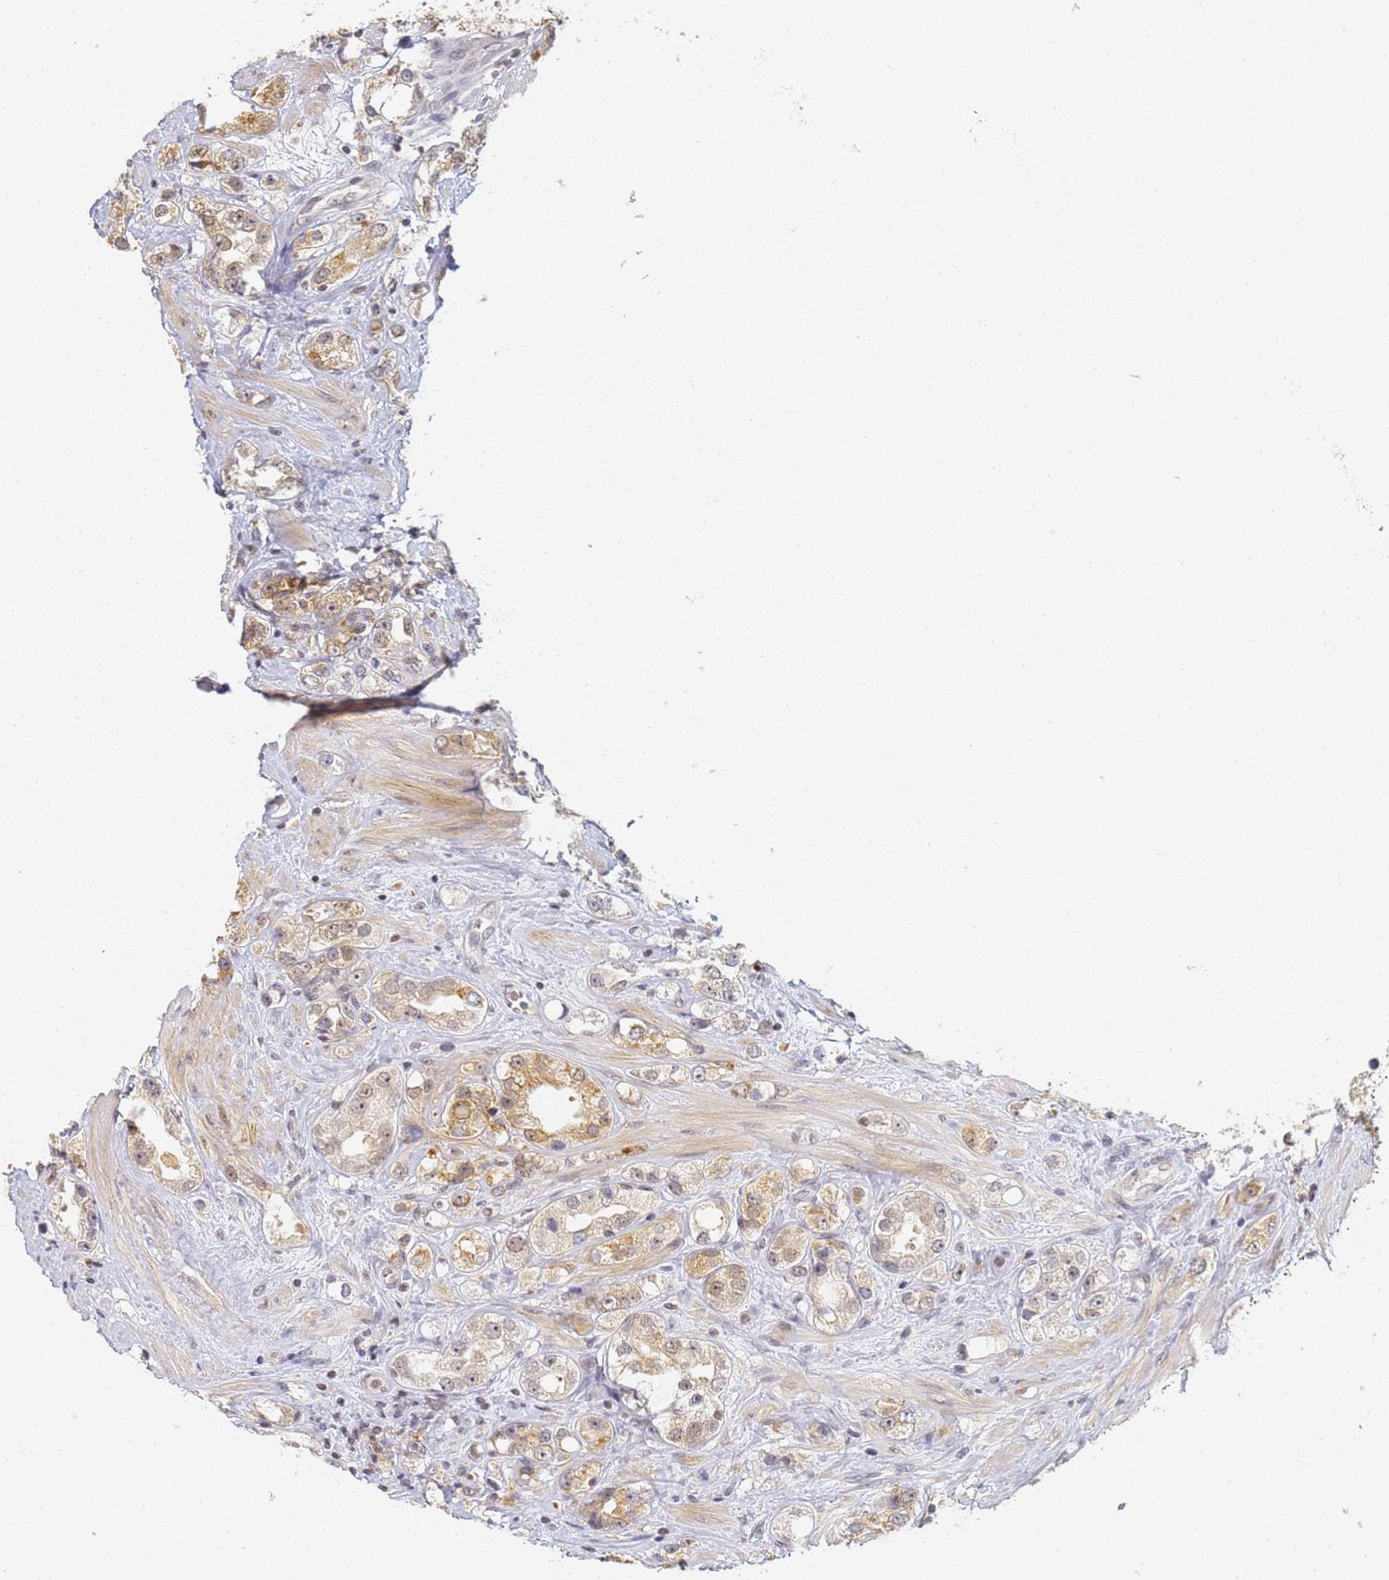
{"staining": {"intensity": "moderate", "quantity": ">75%", "location": "cytoplasmic/membranous,nuclear"}, "tissue": "prostate cancer", "cell_type": "Tumor cells", "image_type": "cancer", "snomed": [{"axis": "morphology", "description": "Adenocarcinoma, NOS"}, {"axis": "topography", "description": "Prostate"}], "caption": "A high-resolution photomicrograph shows immunohistochemistry (IHC) staining of prostate adenocarcinoma, which exhibits moderate cytoplasmic/membranous and nuclear positivity in approximately >75% of tumor cells.", "gene": "HMCES", "patient": {"sex": "male", "age": 79}}